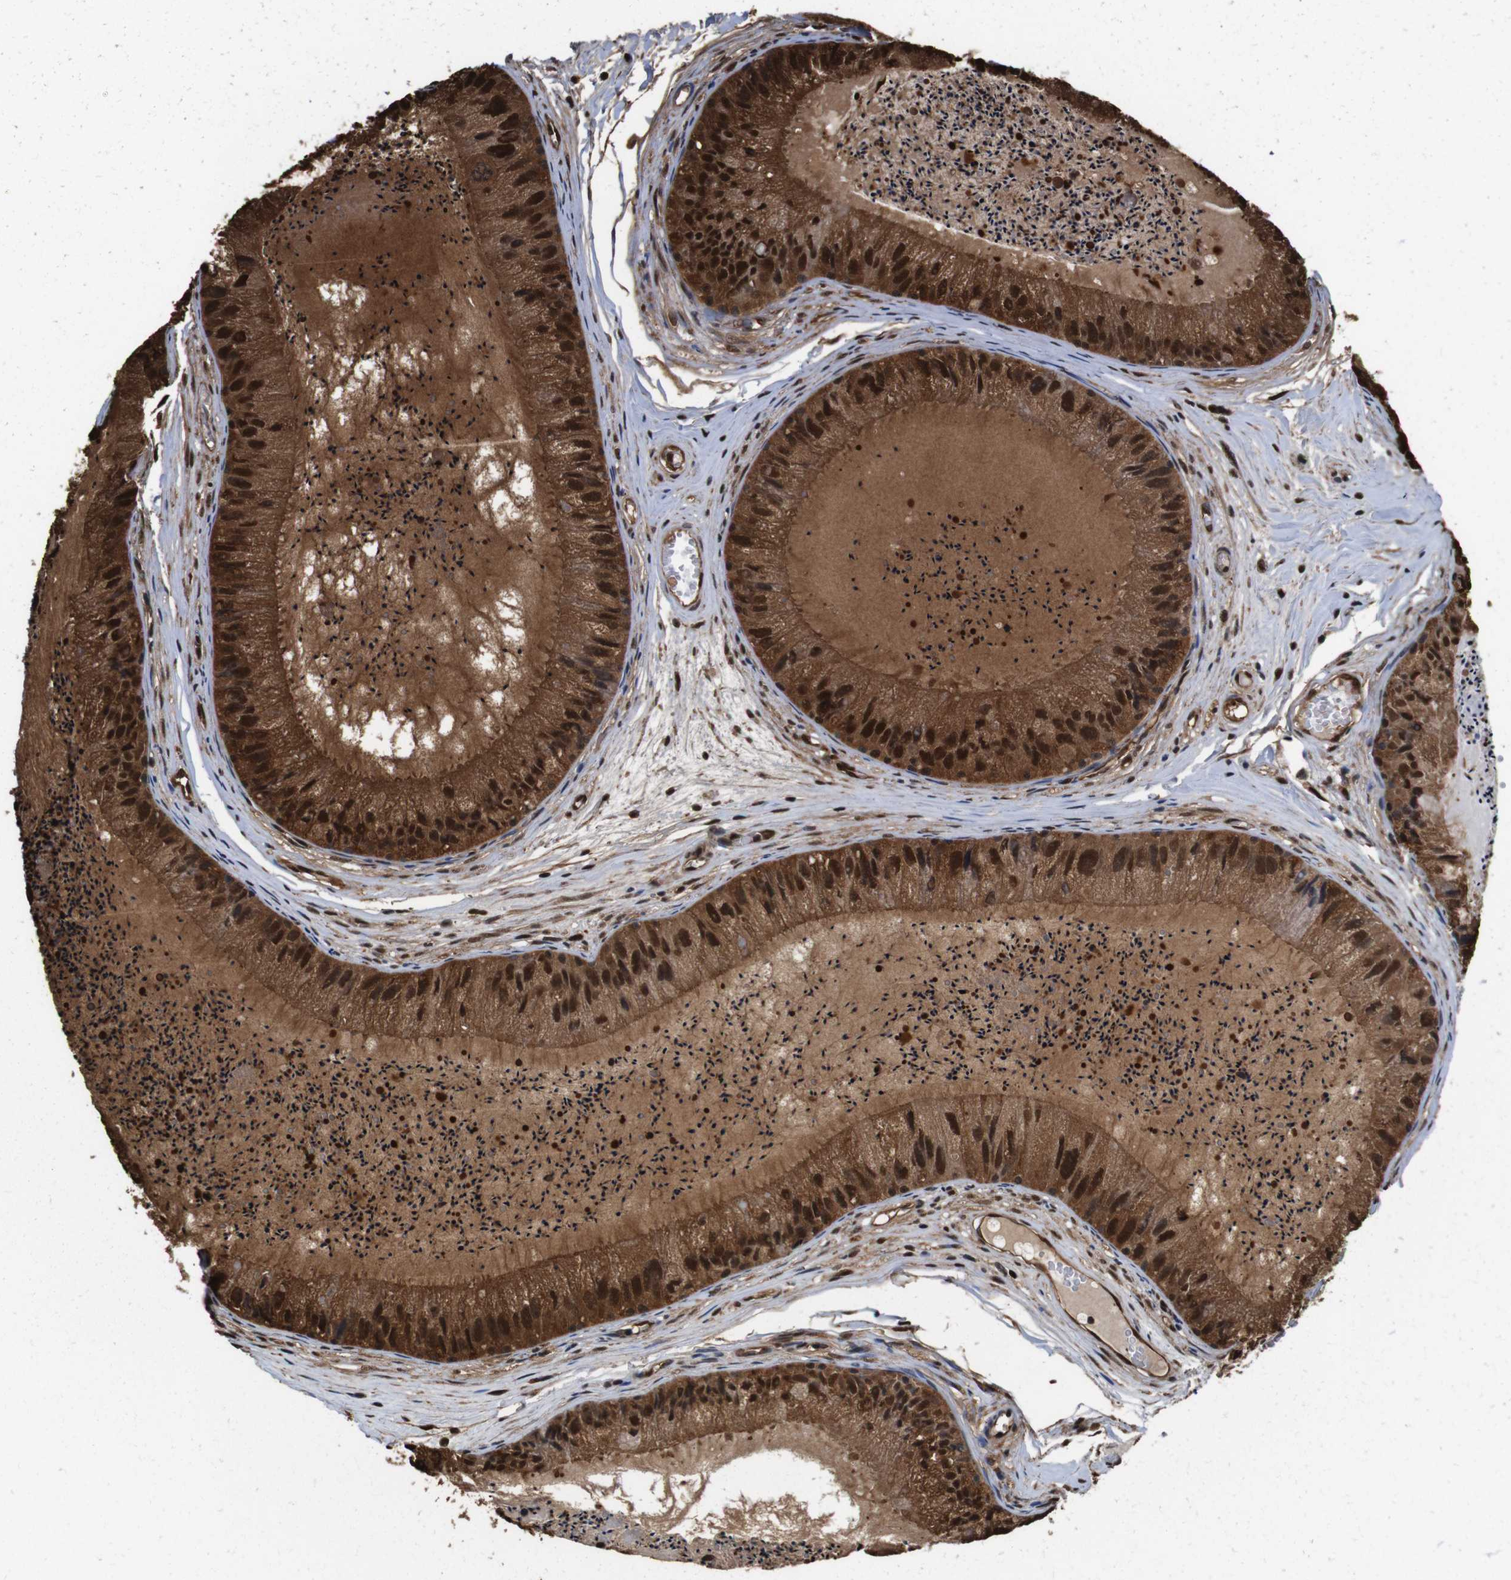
{"staining": {"intensity": "strong", "quantity": ">75%", "location": "cytoplasmic/membranous,nuclear"}, "tissue": "epididymis", "cell_type": "Glandular cells", "image_type": "normal", "snomed": [{"axis": "morphology", "description": "Normal tissue, NOS"}, {"axis": "topography", "description": "Epididymis"}], "caption": "DAB (3,3'-diaminobenzidine) immunohistochemical staining of benign epididymis reveals strong cytoplasmic/membranous,nuclear protein positivity in about >75% of glandular cells. (DAB (3,3'-diaminobenzidine) IHC with brightfield microscopy, high magnification).", "gene": "VCP", "patient": {"sex": "male", "age": 31}}